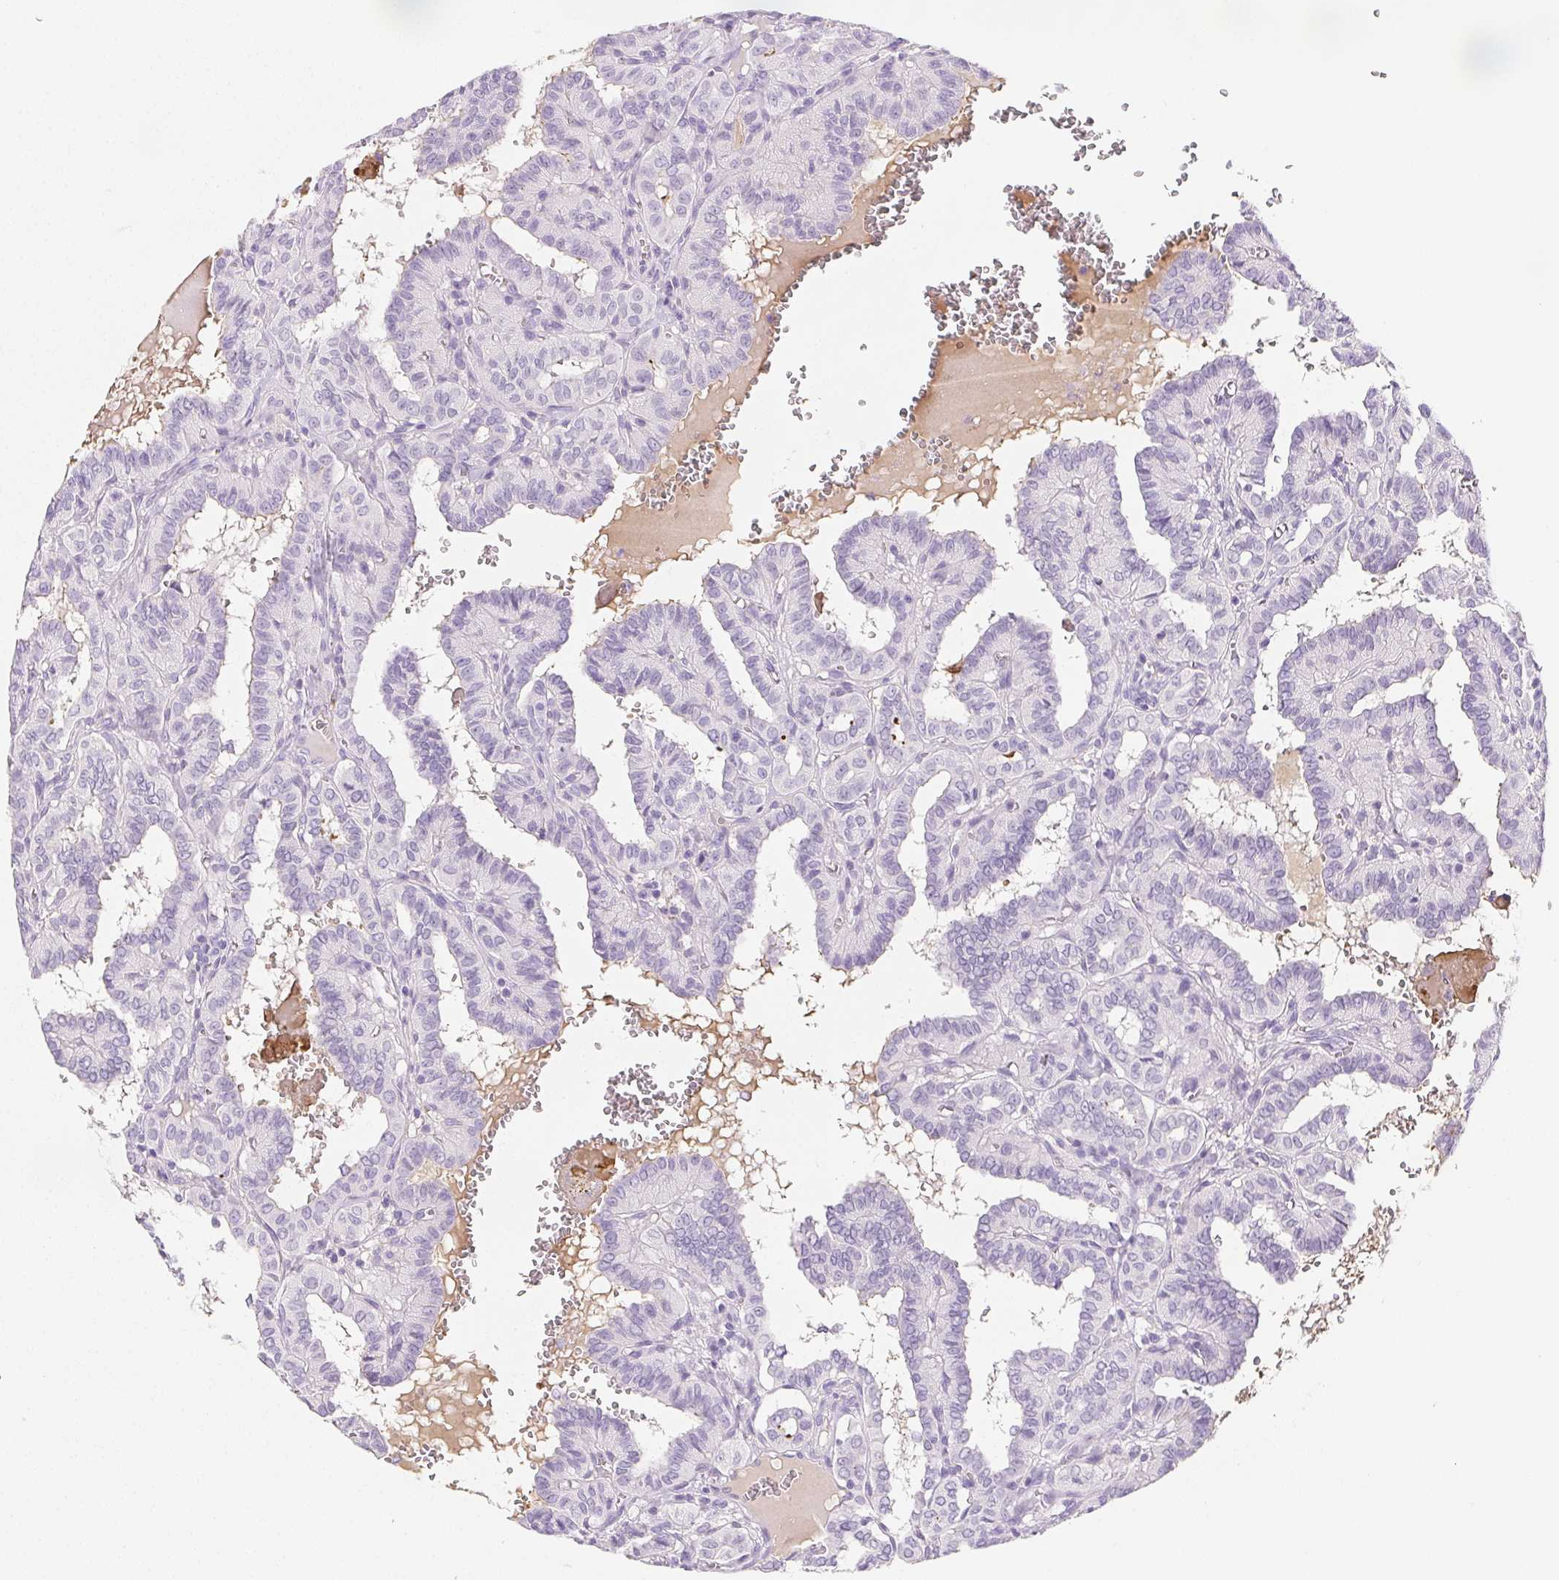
{"staining": {"intensity": "negative", "quantity": "none", "location": "none"}, "tissue": "thyroid cancer", "cell_type": "Tumor cells", "image_type": "cancer", "snomed": [{"axis": "morphology", "description": "Papillary adenocarcinoma, NOS"}, {"axis": "topography", "description": "Thyroid gland"}], "caption": "Immunohistochemical staining of thyroid papillary adenocarcinoma shows no significant positivity in tumor cells. (IHC, brightfield microscopy, high magnification).", "gene": "VTN", "patient": {"sex": "female", "age": 21}}